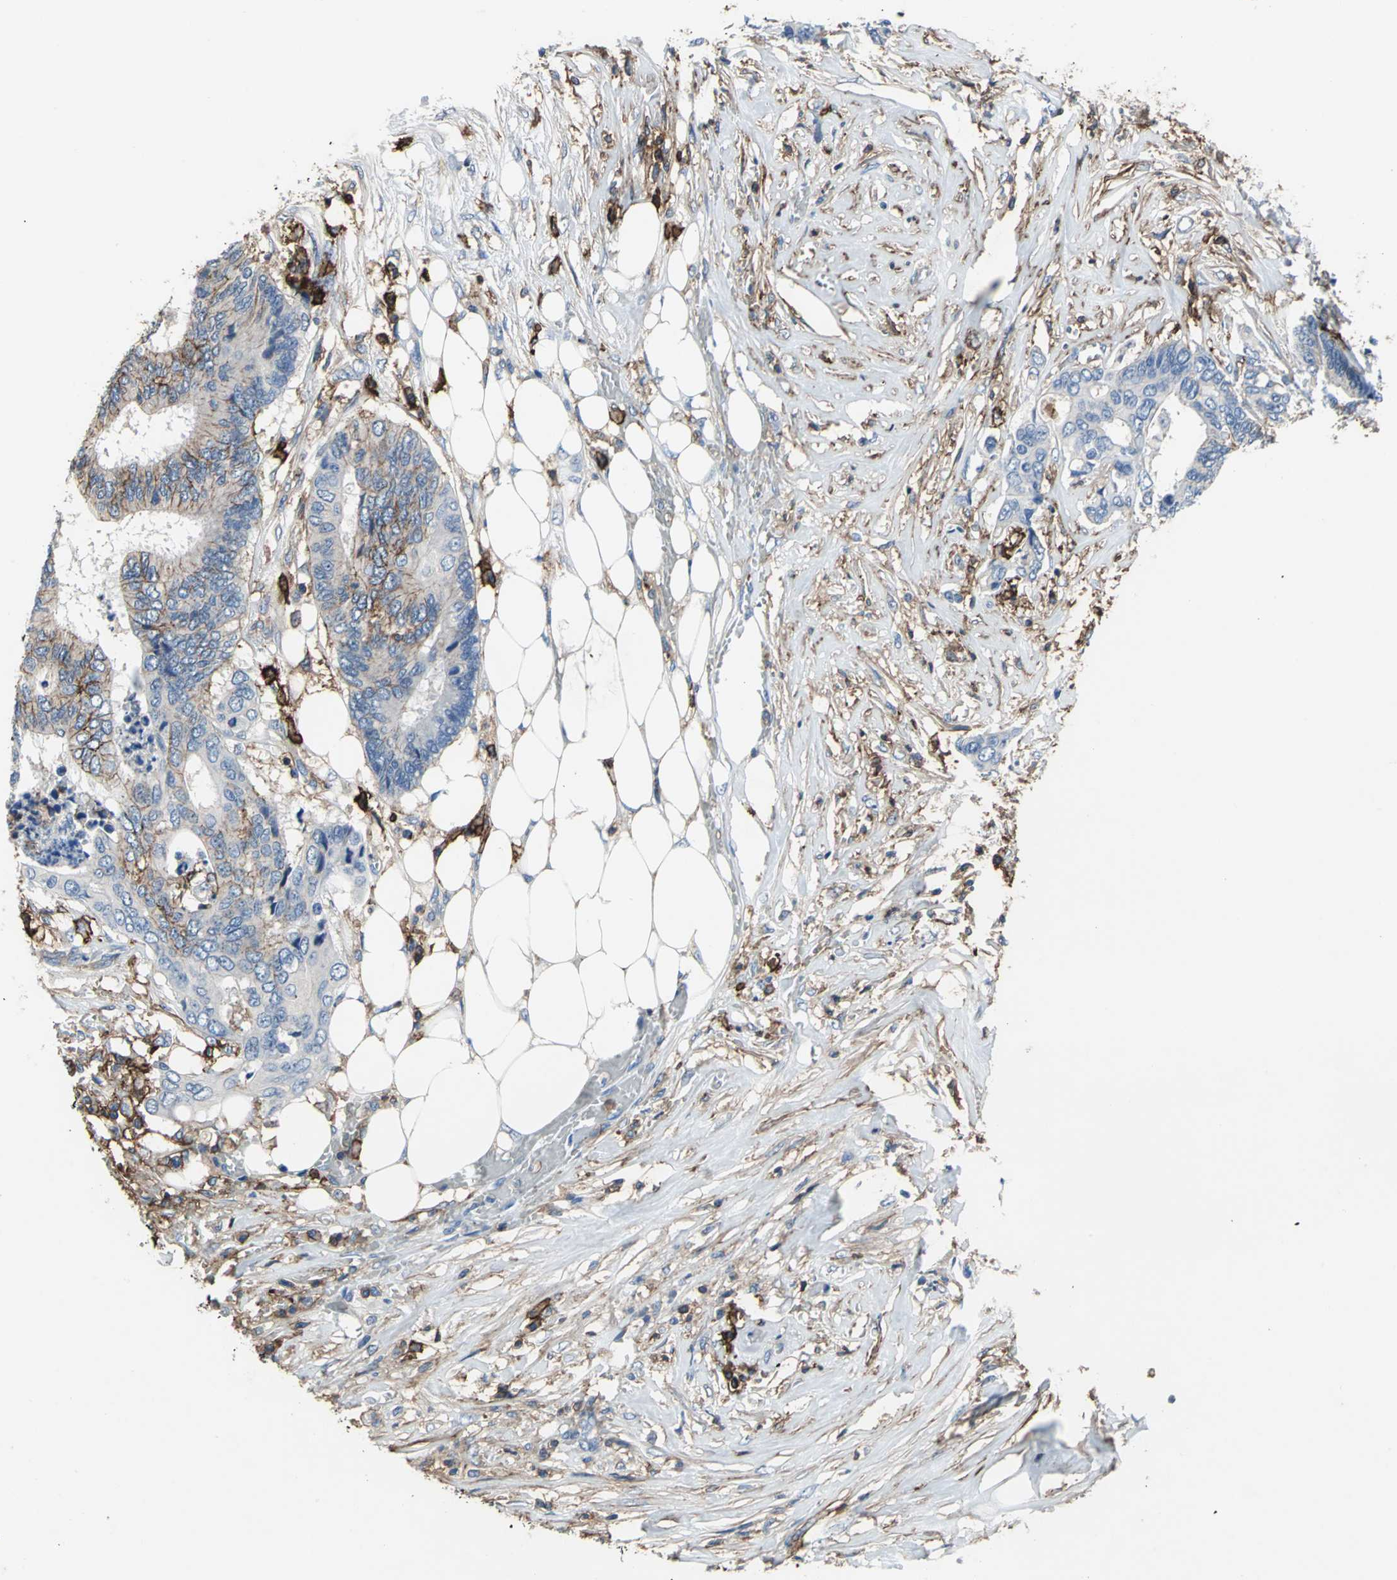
{"staining": {"intensity": "moderate", "quantity": "<25%", "location": "cytoplasmic/membranous"}, "tissue": "colorectal cancer", "cell_type": "Tumor cells", "image_type": "cancer", "snomed": [{"axis": "morphology", "description": "Adenocarcinoma, NOS"}, {"axis": "topography", "description": "Rectum"}], "caption": "Protein staining displays moderate cytoplasmic/membranous staining in approximately <25% of tumor cells in colorectal cancer.", "gene": "CD44", "patient": {"sex": "male", "age": 55}}